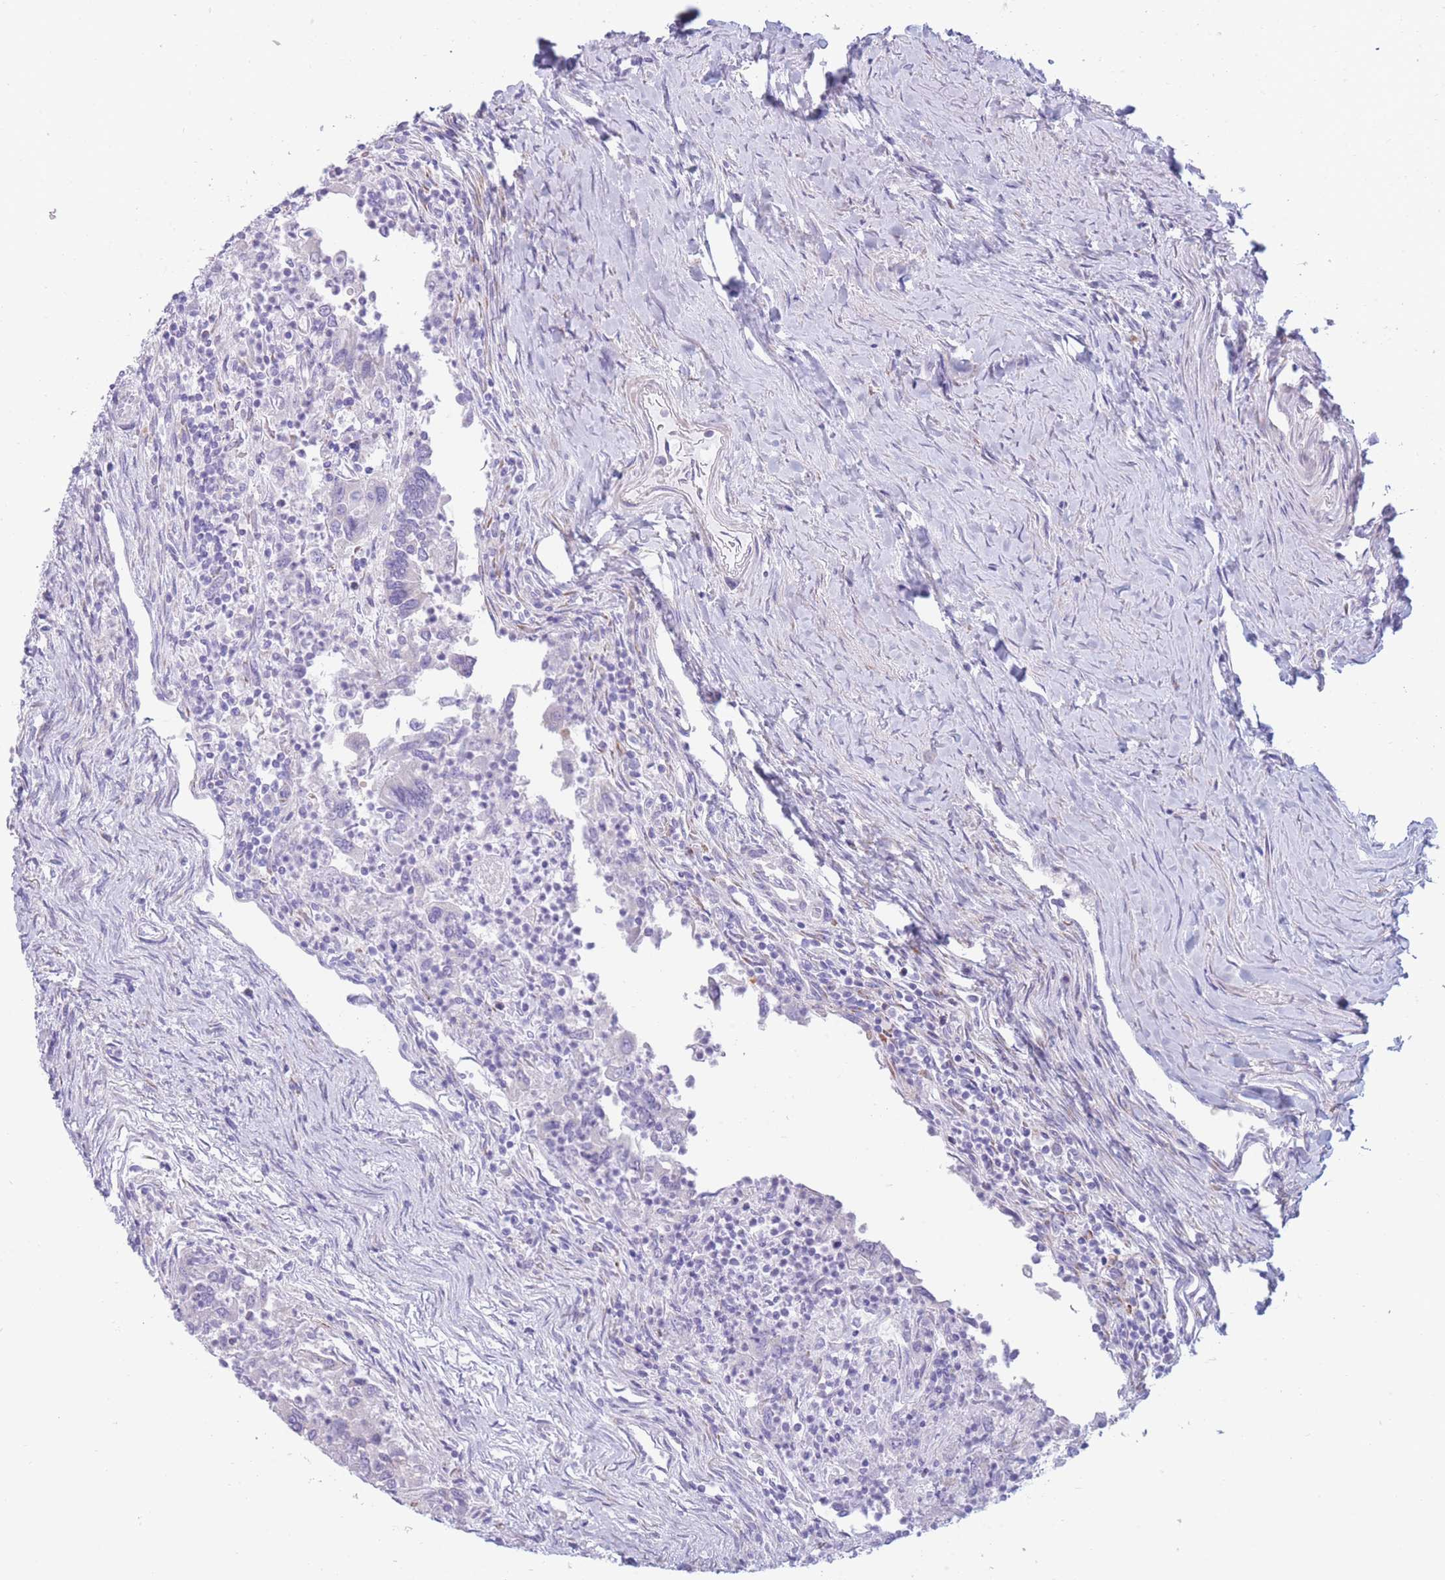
{"staining": {"intensity": "negative", "quantity": "none", "location": "none"}, "tissue": "colorectal cancer", "cell_type": "Tumor cells", "image_type": "cancer", "snomed": [{"axis": "morphology", "description": "Adenocarcinoma, NOS"}, {"axis": "topography", "description": "Colon"}], "caption": "Immunohistochemical staining of human colorectal cancer (adenocarcinoma) reveals no significant expression in tumor cells.", "gene": "COL27A1", "patient": {"sex": "female", "age": 67}}